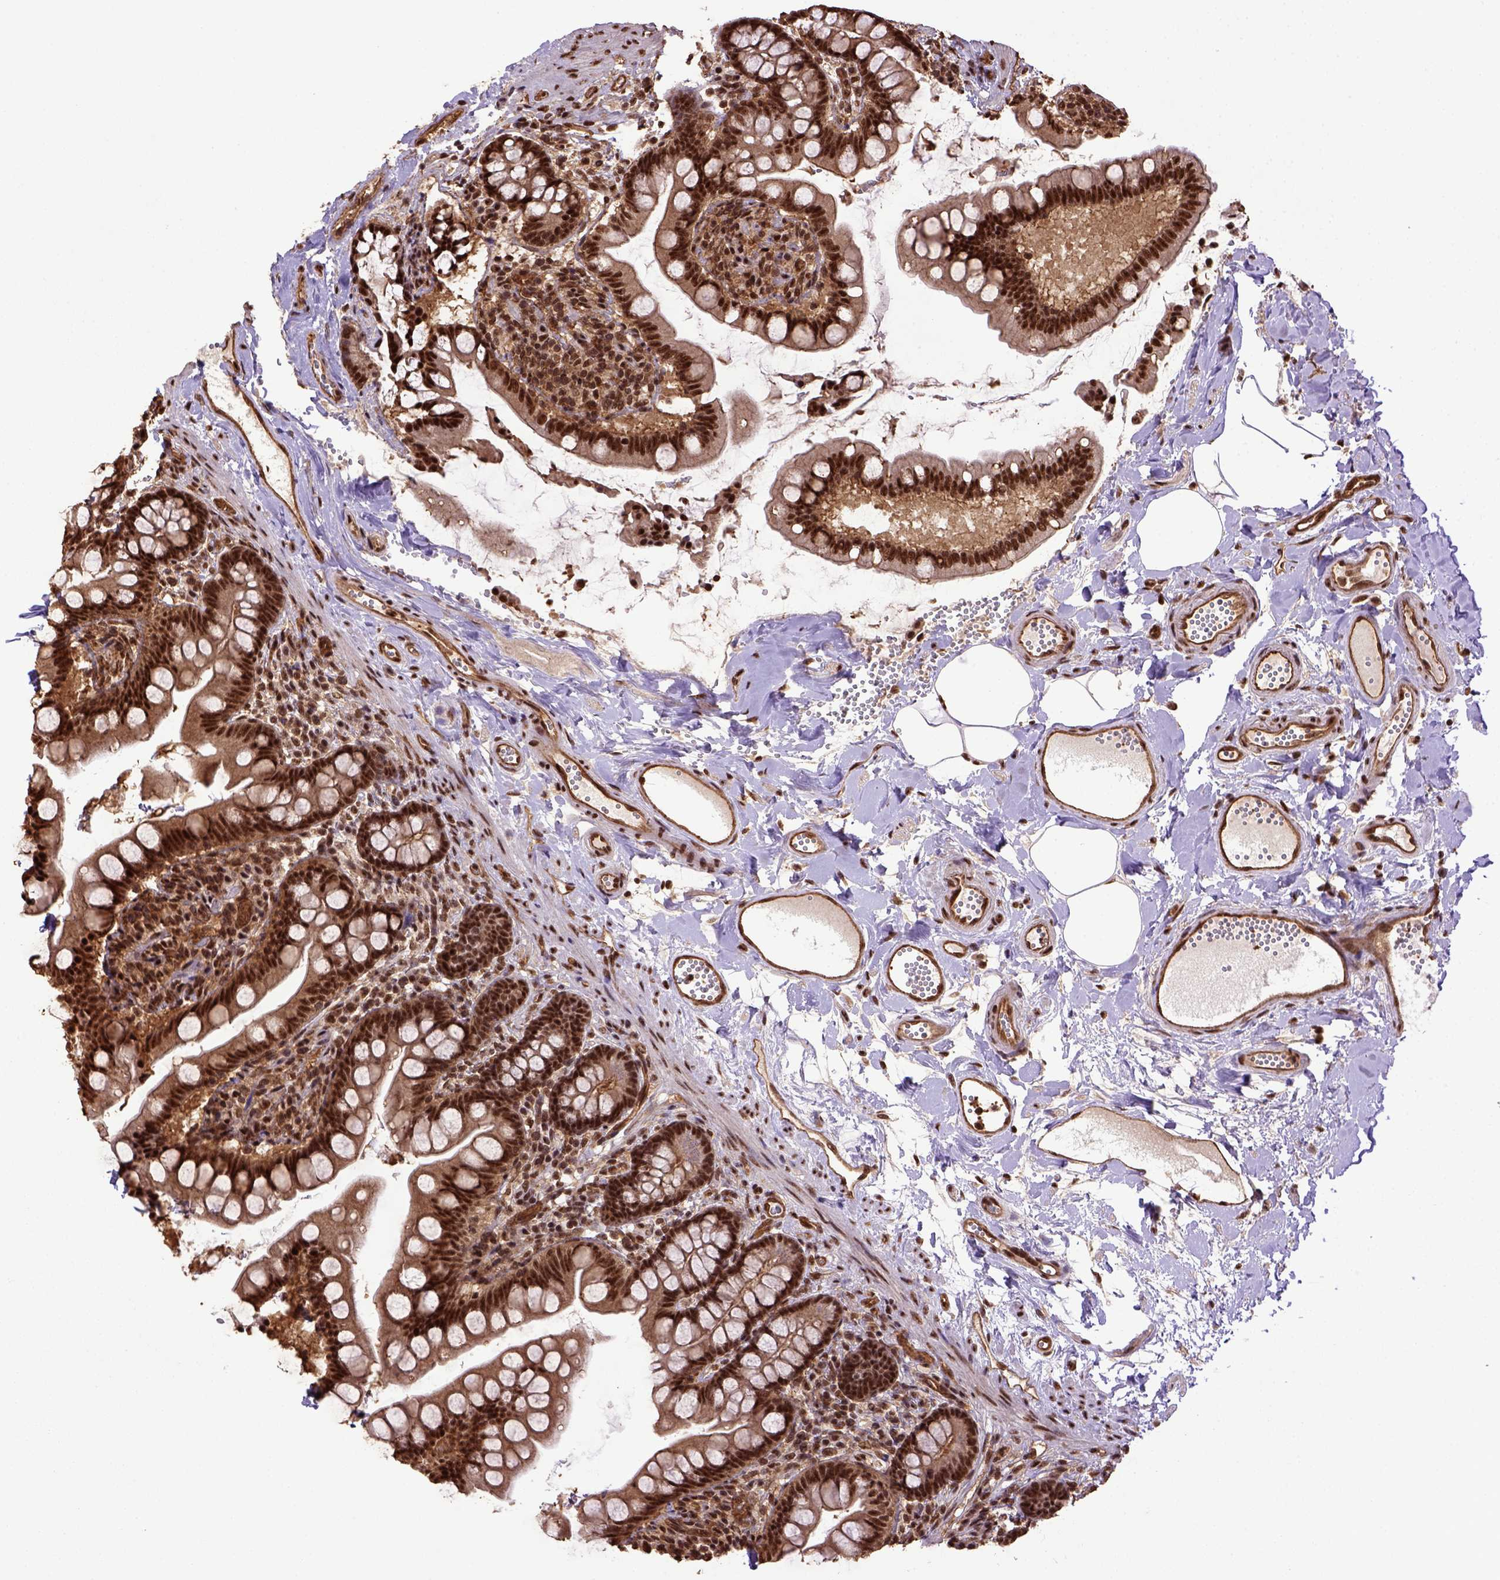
{"staining": {"intensity": "strong", "quantity": ">75%", "location": "nuclear"}, "tissue": "small intestine", "cell_type": "Glandular cells", "image_type": "normal", "snomed": [{"axis": "morphology", "description": "Normal tissue, NOS"}, {"axis": "topography", "description": "Small intestine"}], "caption": "Immunohistochemical staining of unremarkable small intestine shows >75% levels of strong nuclear protein staining in about >75% of glandular cells.", "gene": "PPIG", "patient": {"sex": "female", "age": 56}}